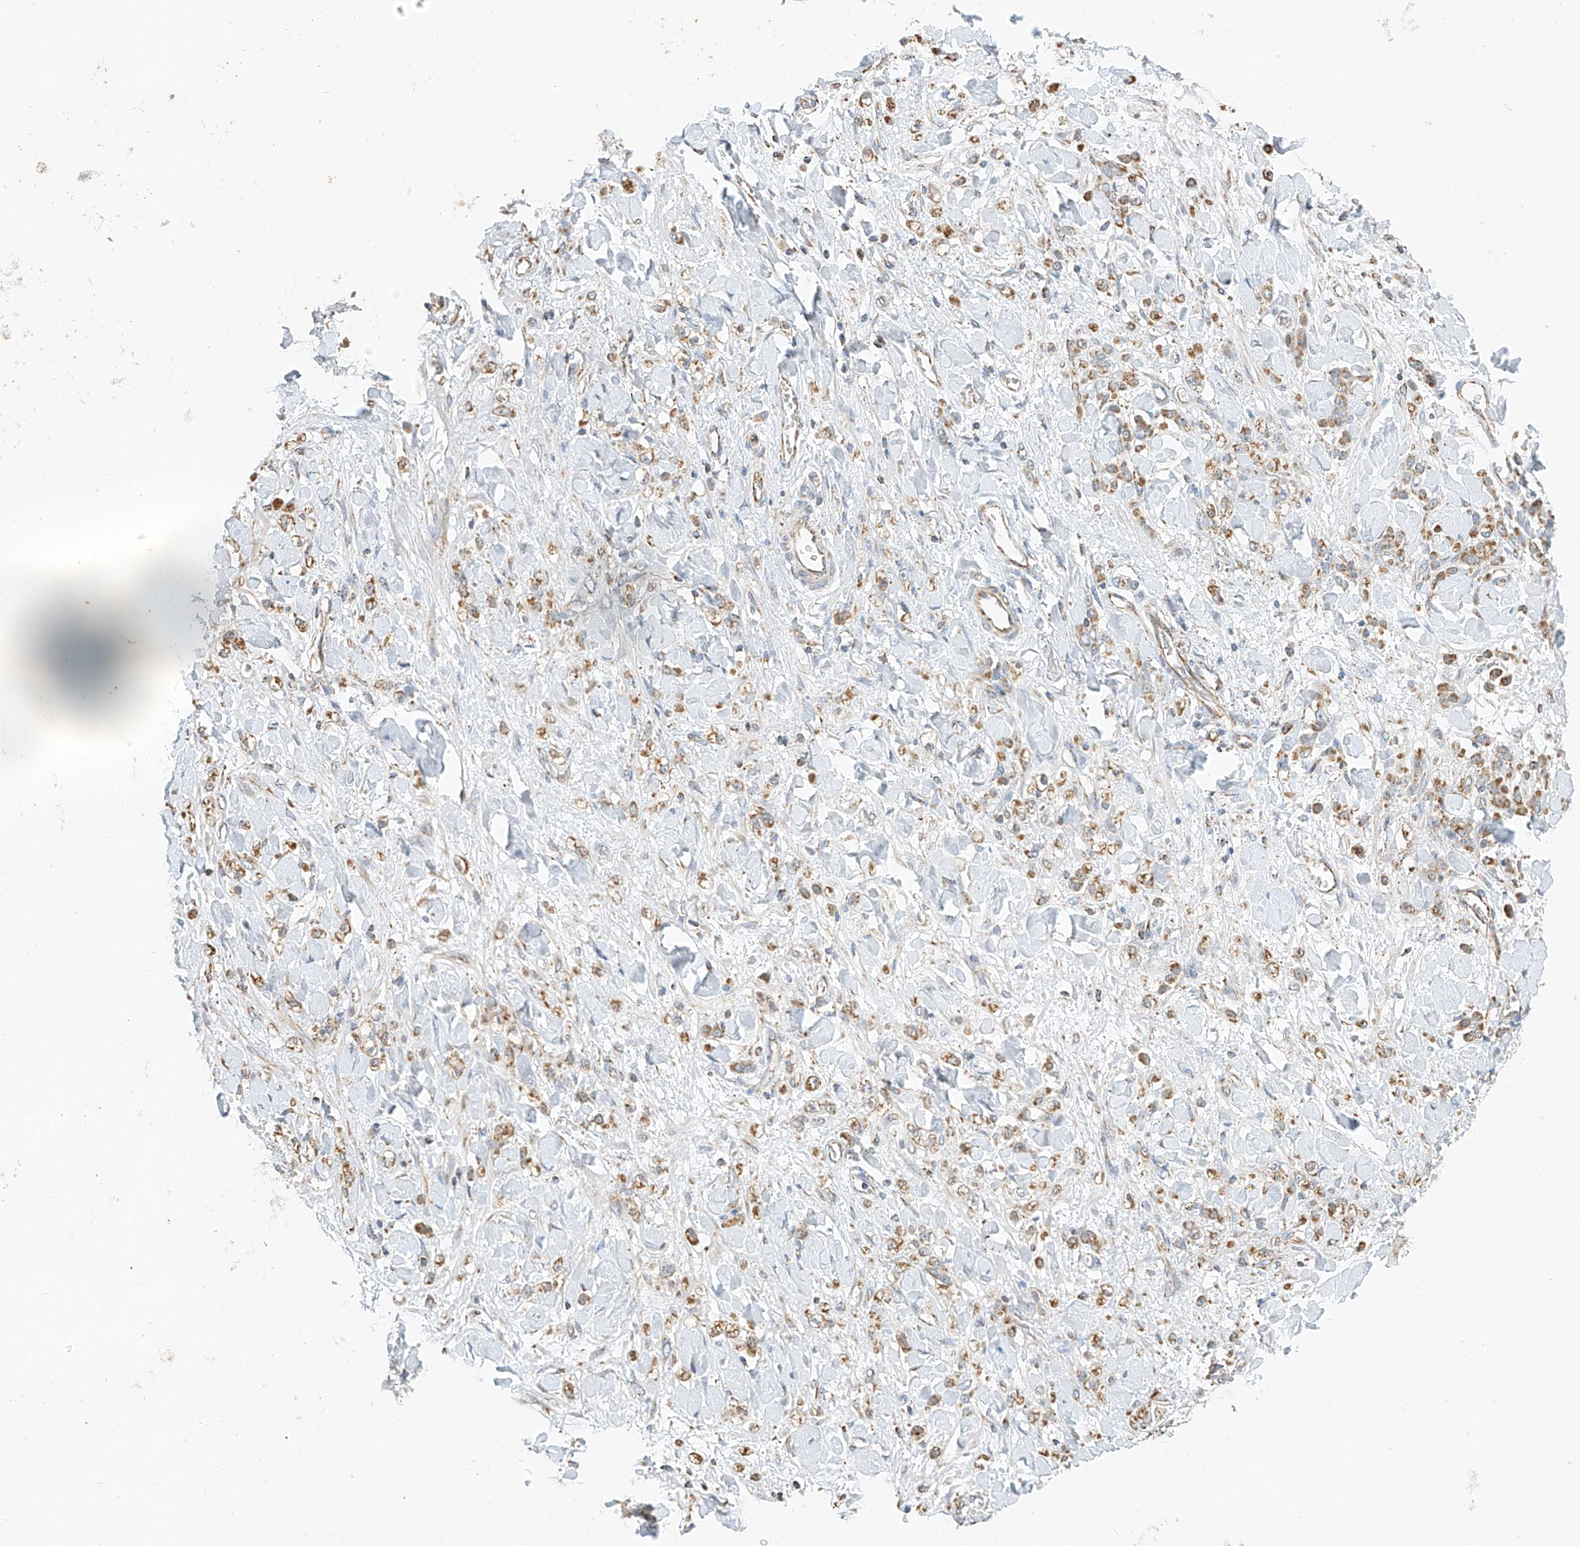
{"staining": {"intensity": "moderate", "quantity": ">75%", "location": "cytoplasmic/membranous"}, "tissue": "stomach cancer", "cell_type": "Tumor cells", "image_type": "cancer", "snomed": [{"axis": "morphology", "description": "Normal tissue, NOS"}, {"axis": "morphology", "description": "Adenocarcinoma, NOS"}, {"axis": "topography", "description": "Stomach"}], "caption": "A micrograph showing moderate cytoplasmic/membranous positivity in approximately >75% of tumor cells in stomach adenocarcinoma, as visualized by brown immunohistochemical staining.", "gene": "YIPF7", "patient": {"sex": "male", "age": 82}}